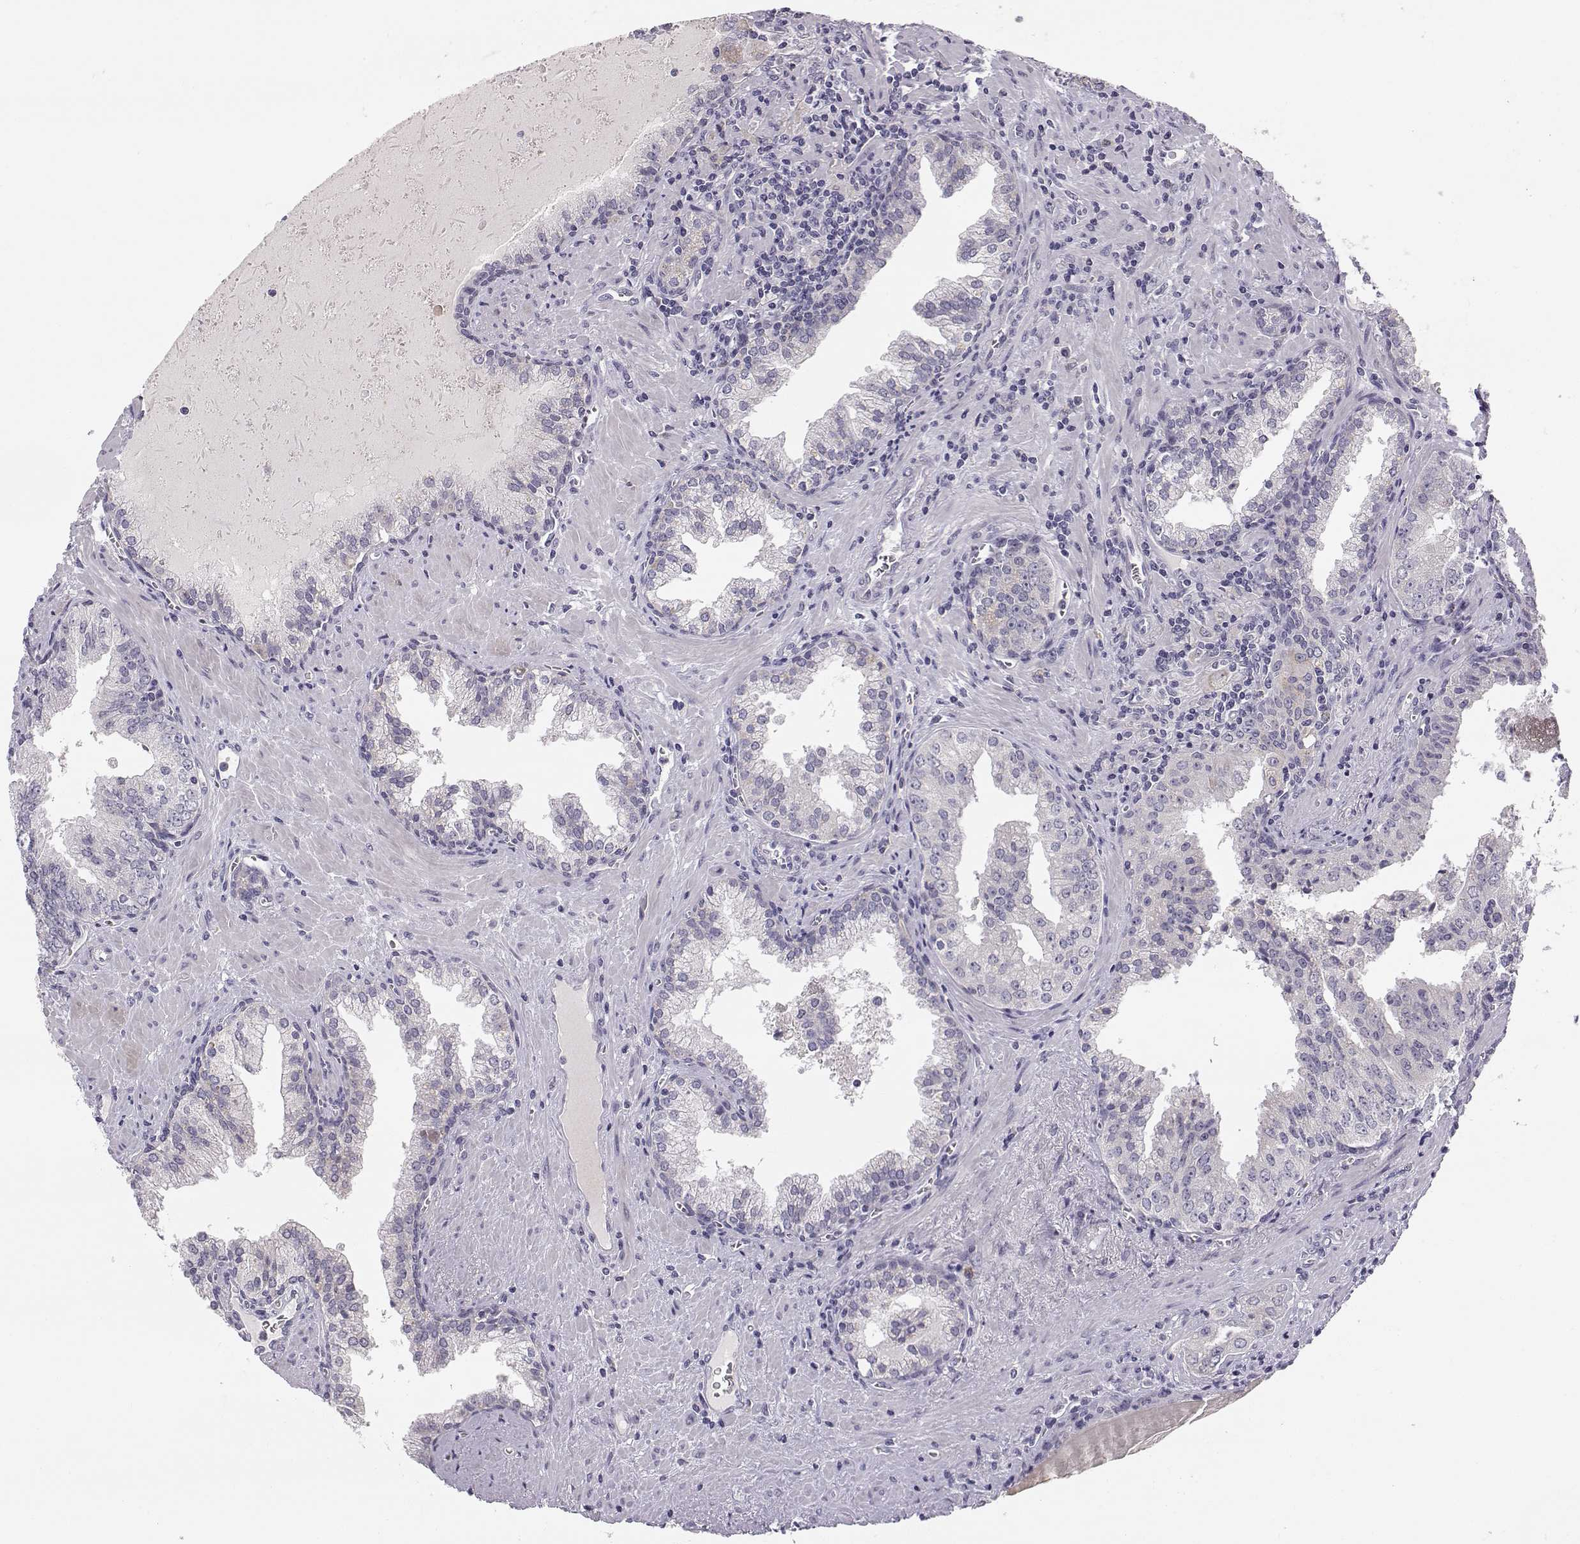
{"staining": {"intensity": "negative", "quantity": "none", "location": "none"}, "tissue": "prostate cancer", "cell_type": "Tumor cells", "image_type": "cancer", "snomed": [{"axis": "morphology", "description": "Adenocarcinoma, High grade"}, {"axis": "topography", "description": "Prostate"}], "caption": "IHC micrograph of neoplastic tissue: human prostate cancer (adenocarcinoma (high-grade)) stained with DAB (3,3'-diaminobenzidine) displays no significant protein staining in tumor cells.", "gene": "ACSL6", "patient": {"sex": "male", "age": 68}}